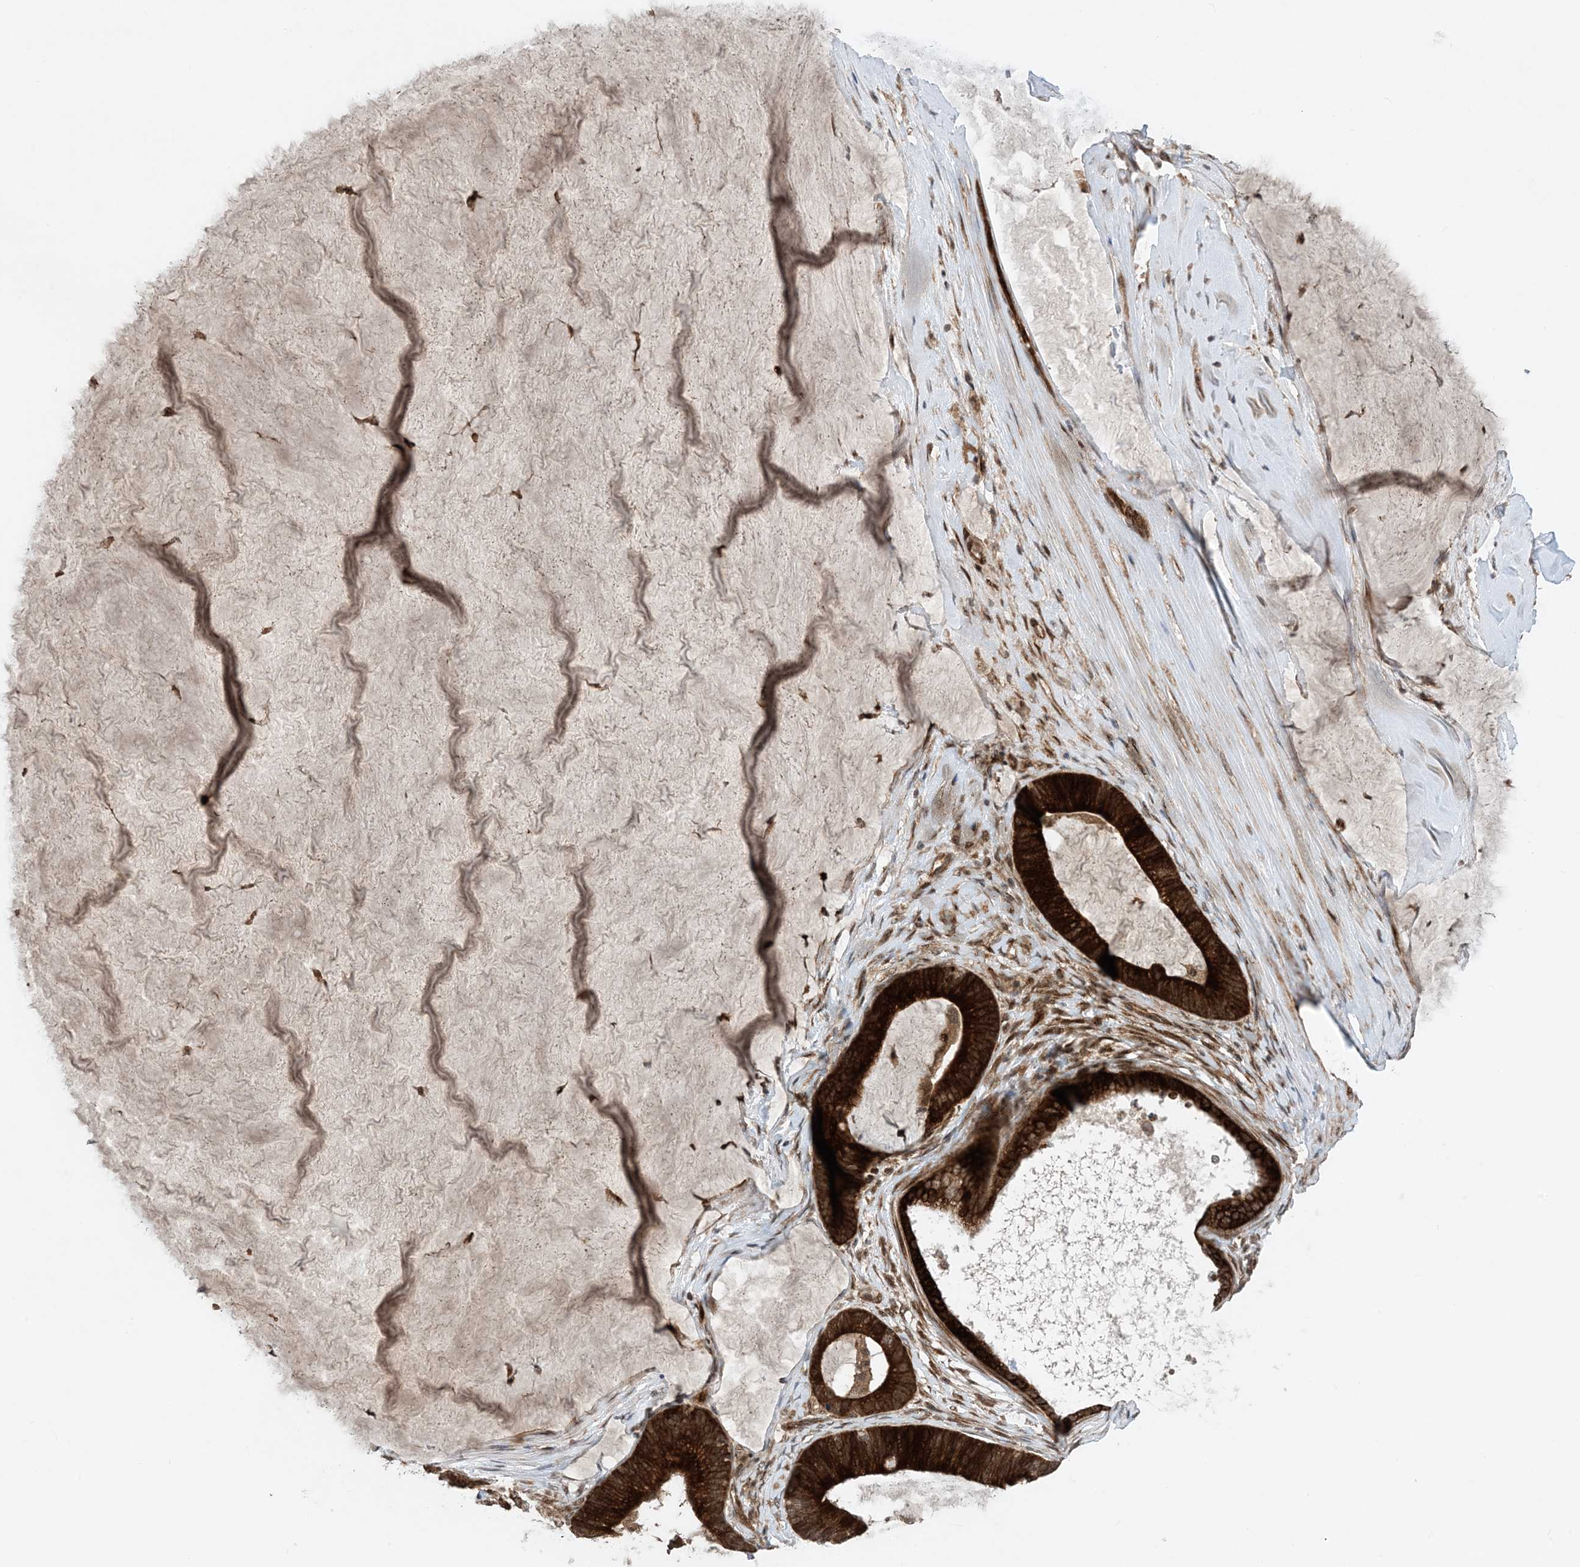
{"staining": {"intensity": "strong", "quantity": ">75%", "location": "cytoplasmic/membranous"}, "tissue": "ovarian cancer", "cell_type": "Tumor cells", "image_type": "cancer", "snomed": [{"axis": "morphology", "description": "Cystadenocarcinoma, mucinous, NOS"}, {"axis": "topography", "description": "Ovary"}], "caption": "IHC image of neoplastic tissue: mucinous cystadenocarcinoma (ovarian) stained using IHC shows high levels of strong protein expression localized specifically in the cytoplasmic/membranous of tumor cells, appearing as a cytoplasmic/membranous brown color.", "gene": "HEMK1", "patient": {"sex": "female", "age": 61}}